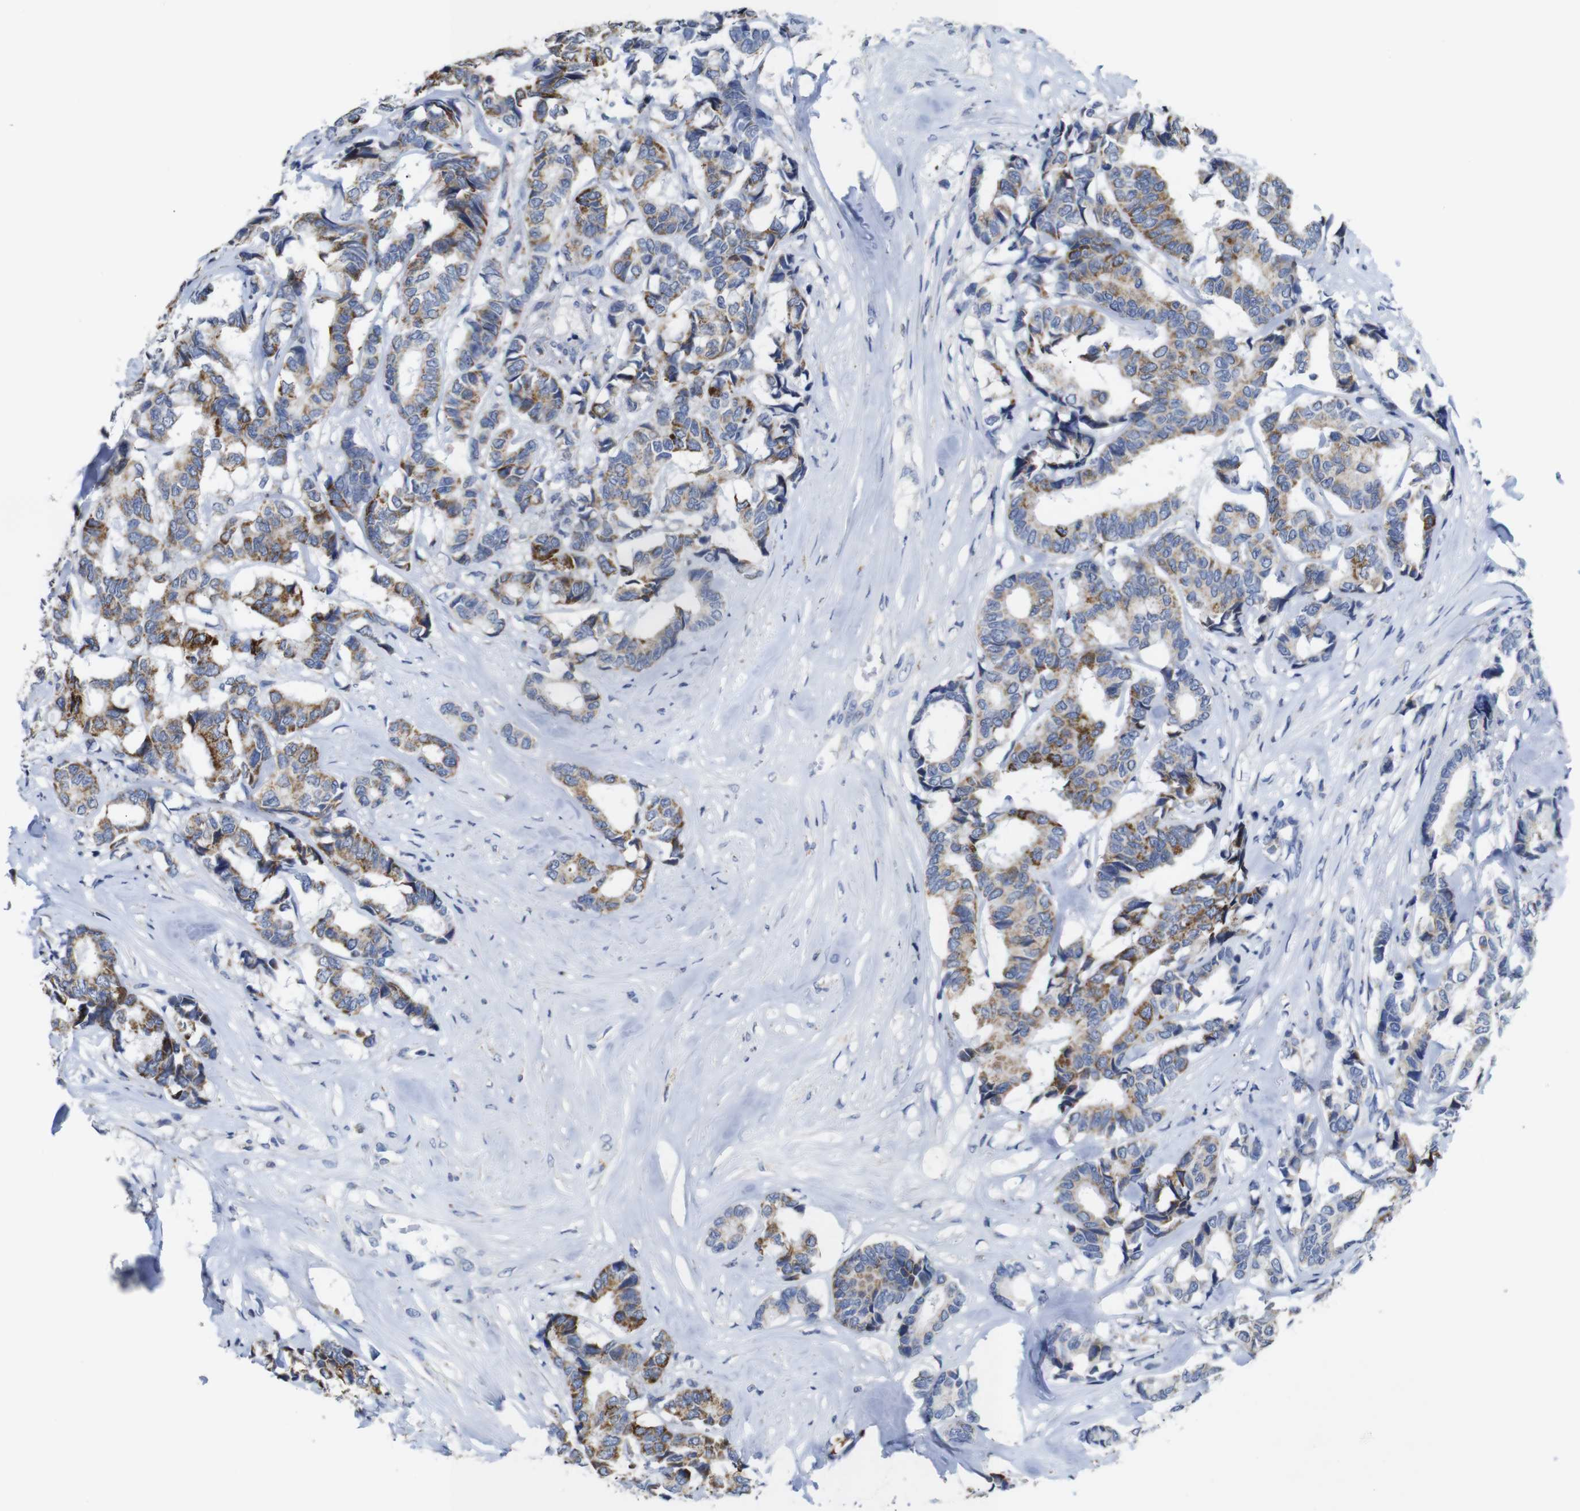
{"staining": {"intensity": "moderate", "quantity": "25%-75%", "location": "cytoplasmic/membranous"}, "tissue": "breast cancer", "cell_type": "Tumor cells", "image_type": "cancer", "snomed": [{"axis": "morphology", "description": "Duct carcinoma"}, {"axis": "topography", "description": "Breast"}], "caption": "Breast cancer stained with a protein marker reveals moderate staining in tumor cells.", "gene": "MAOA", "patient": {"sex": "female", "age": 87}}